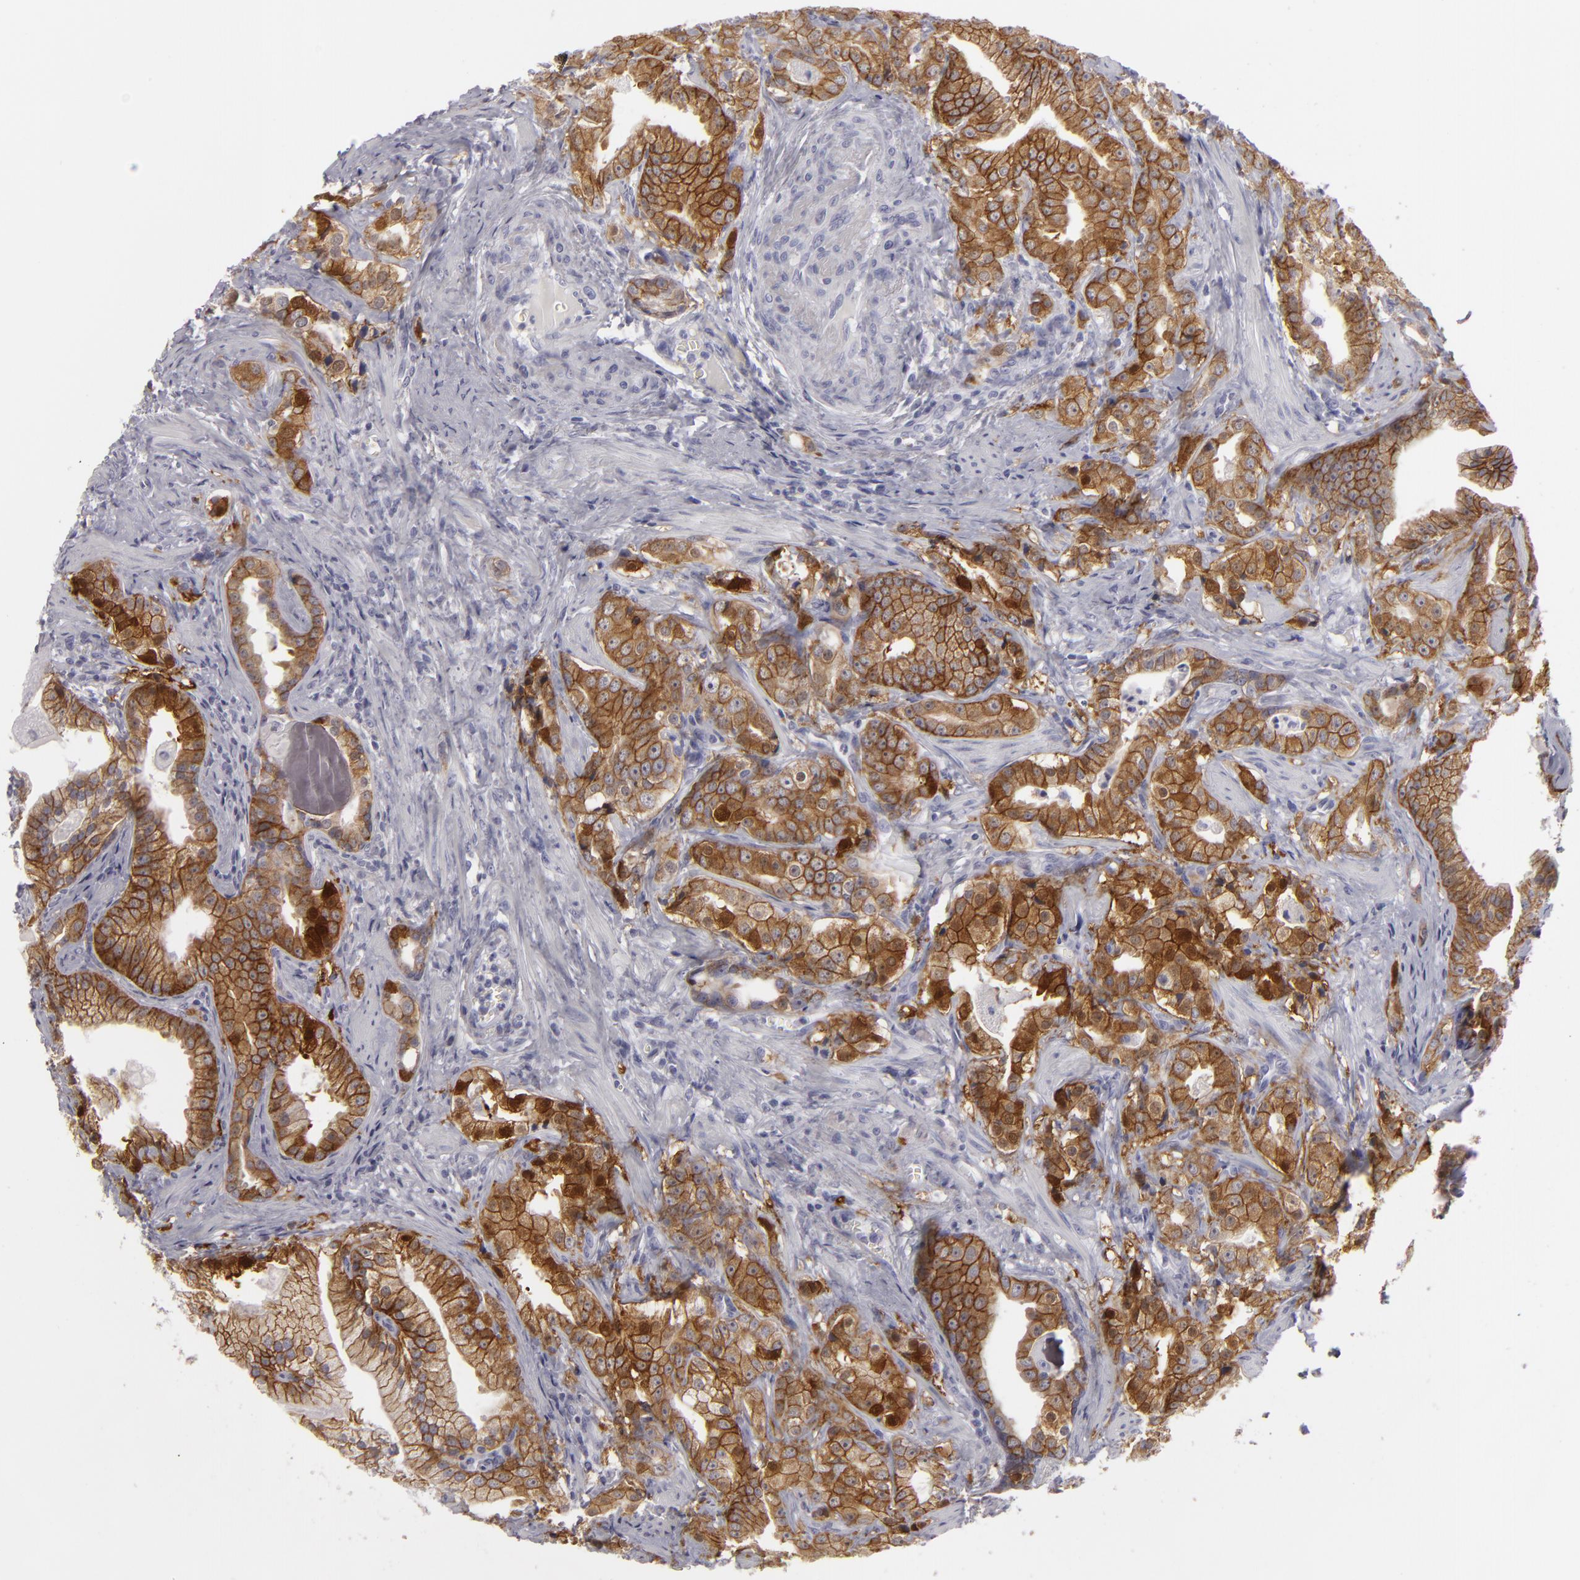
{"staining": {"intensity": "moderate", "quantity": ">75%", "location": "cytoplasmic/membranous"}, "tissue": "prostate cancer", "cell_type": "Tumor cells", "image_type": "cancer", "snomed": [{"axis": "morphology", "description": "Adenocarcinoma, Low grade"}, {"axis": "topography", "description": "Prostate"}], "caption": "Prostate cancer stained with a brown dye demonstrates moderate cytoplasmic/membranous positive expression in about >75% of tumor cells.", "gene": "JUP", "patient": {"sex": "male", "age": 59}}